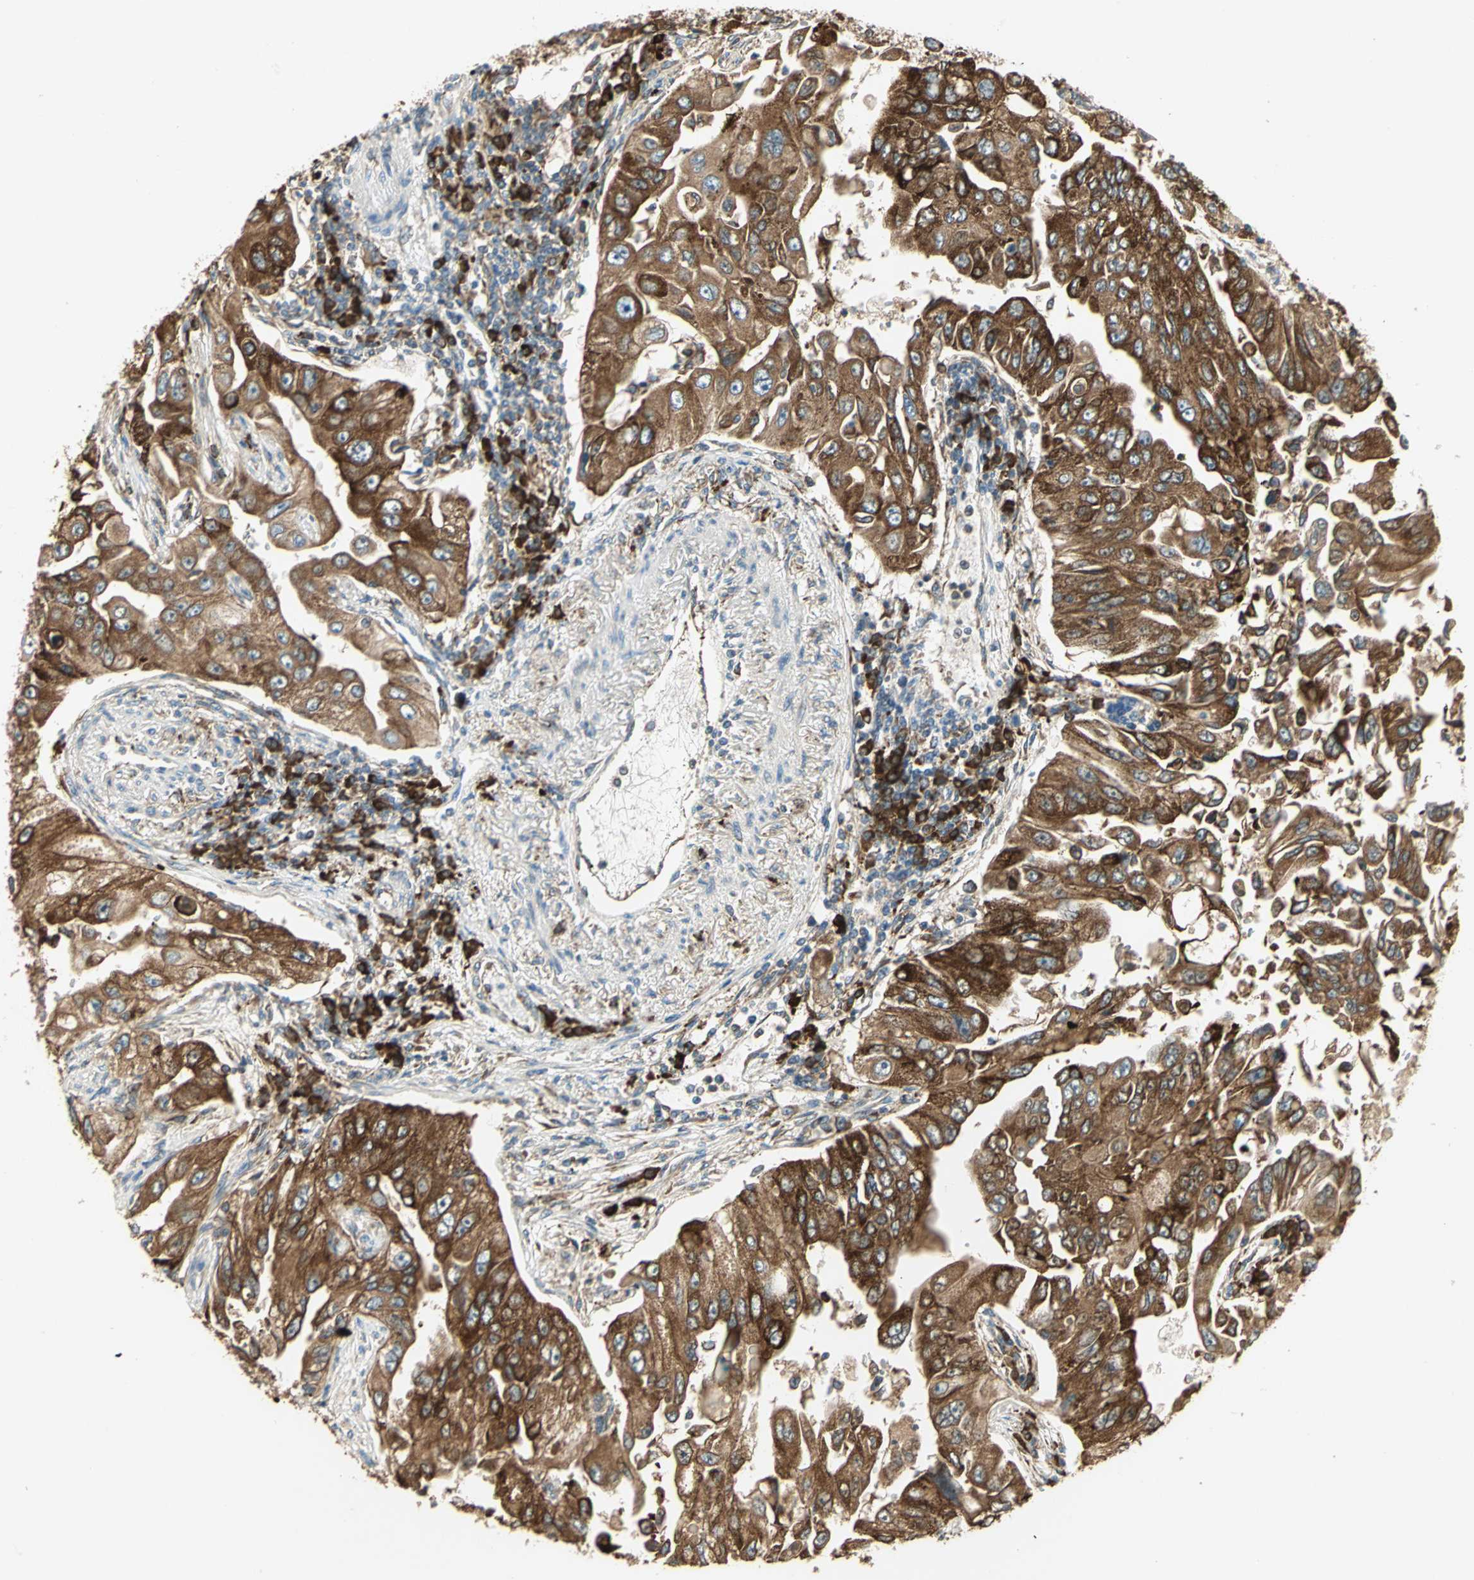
{"staining": {"intensity": "strong", "quantity": ">75%", "location": "cytoplasmic/membranous"}, "tissue": "lung cancer", "cell_type": "Tumor cells", "image_type": "cancer", "snomed": [{"axis": "morphology", "description": "Adenocarcinoma, NOS"}, {"axis": "topography", "description": "Lung"}], "caption": "There is high levels of strong cytoplasmic/membranous positivity in tumor cells of lung cancer (adenocarcinoma), as demonstrated by immunohistochemical staining (brown color).", "gene": "PDIA4", "patient": {"sex": "male", "age": 84}}